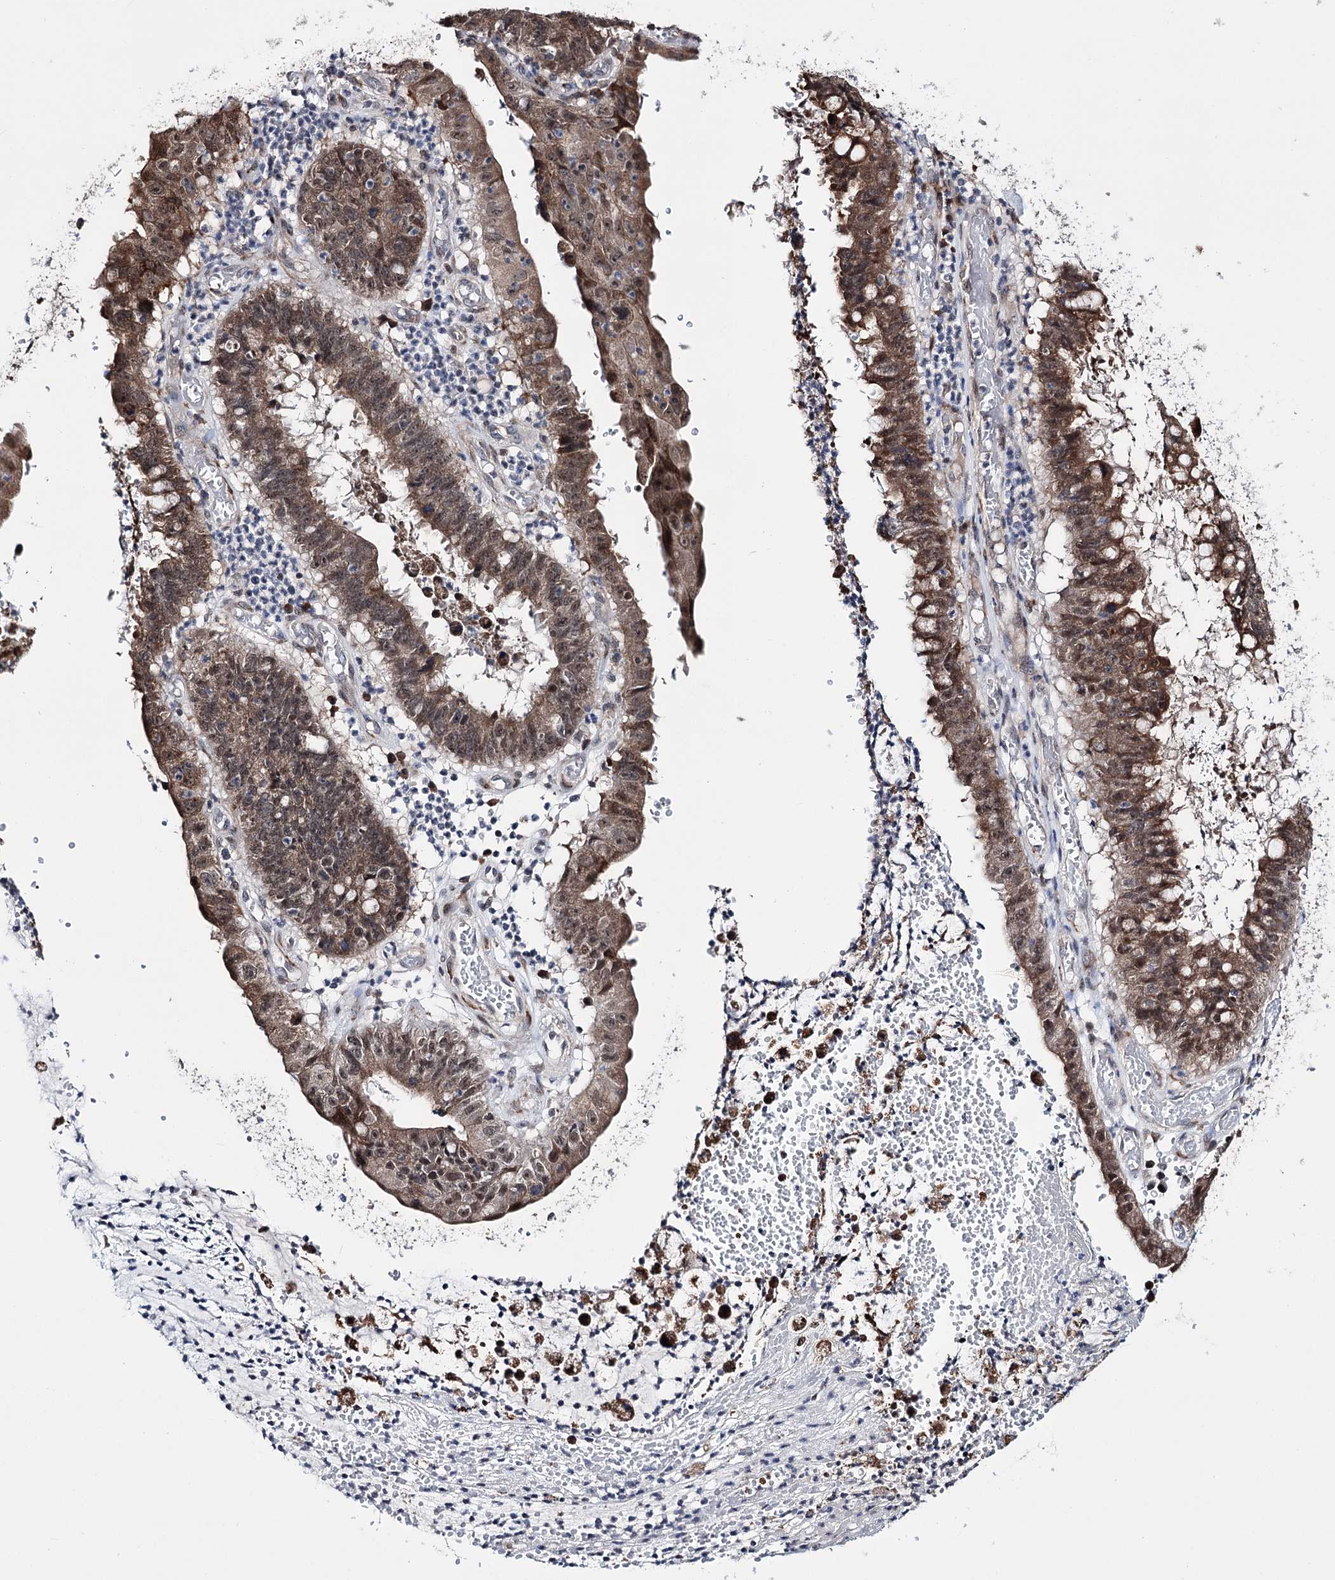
{"staining": {"intensity": "moderate", "quantity": ">75%", "location": "cytoplasmic/membranous,nuclear"}, "tissue": "stomach cancer", "cell_type": "Tumor cells", "image_type": "cancer", "snomed": [{"axis": "morphology", "description": "Adenocarcinoma, NOS"}, {"axis": "topography", "description": "Stomach"}], "caption": "Immunohistochemical staining of human adenocarcinoma (stomach) exhibits moderate cytoplasmic/membranous and nuclear protein expression in about >75% of tumor cells.", "gene": "PPRC1", "patient": {"sex": "male", "age": 59}}